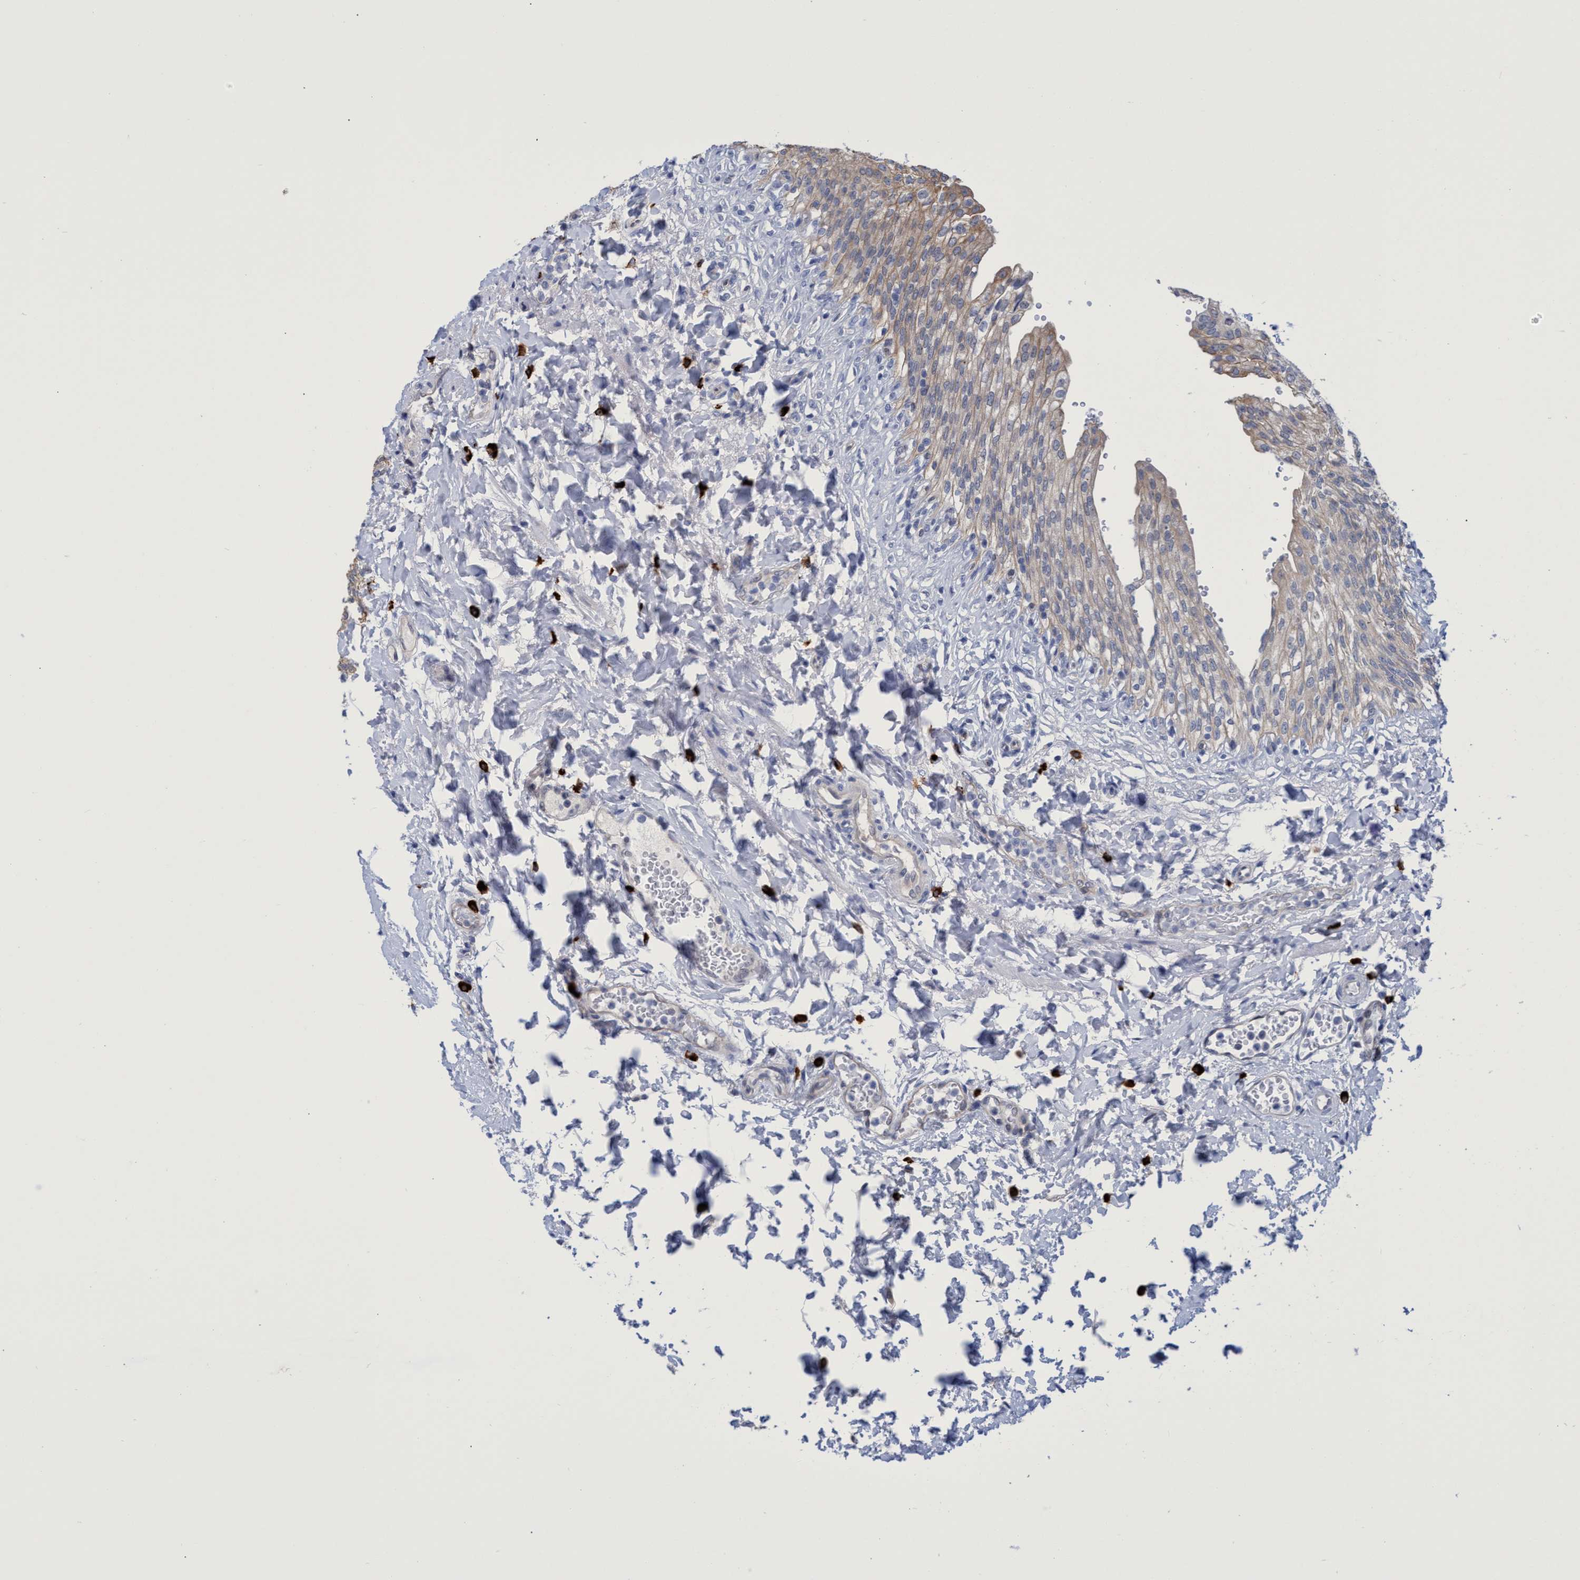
{"staining": {"intensity": "moderate", "quantity": "<25%", "location": "cytoplasmic/membranous"}, "tissue": "urinary bladder", "cell_type": "Urothelial cells", "image_type": "normal", "snomed": [{"axis": "morphology", "description": "Urothelial carcinoma, High grade"}, {"axis": "topography", "description": "Urinary bladder"}], "caption": "Urothelial cells reveal low levels of moderate cytoplasmic/membranous staining in approximately <25% of cells in normal urinary bladder. The staining was performed using DAB, with brown indicating positive protein expression. Nuclei are stained blue with hematoxylin.", "gene": "PNPO", "patient": {"sex": "male", "age": 46}}